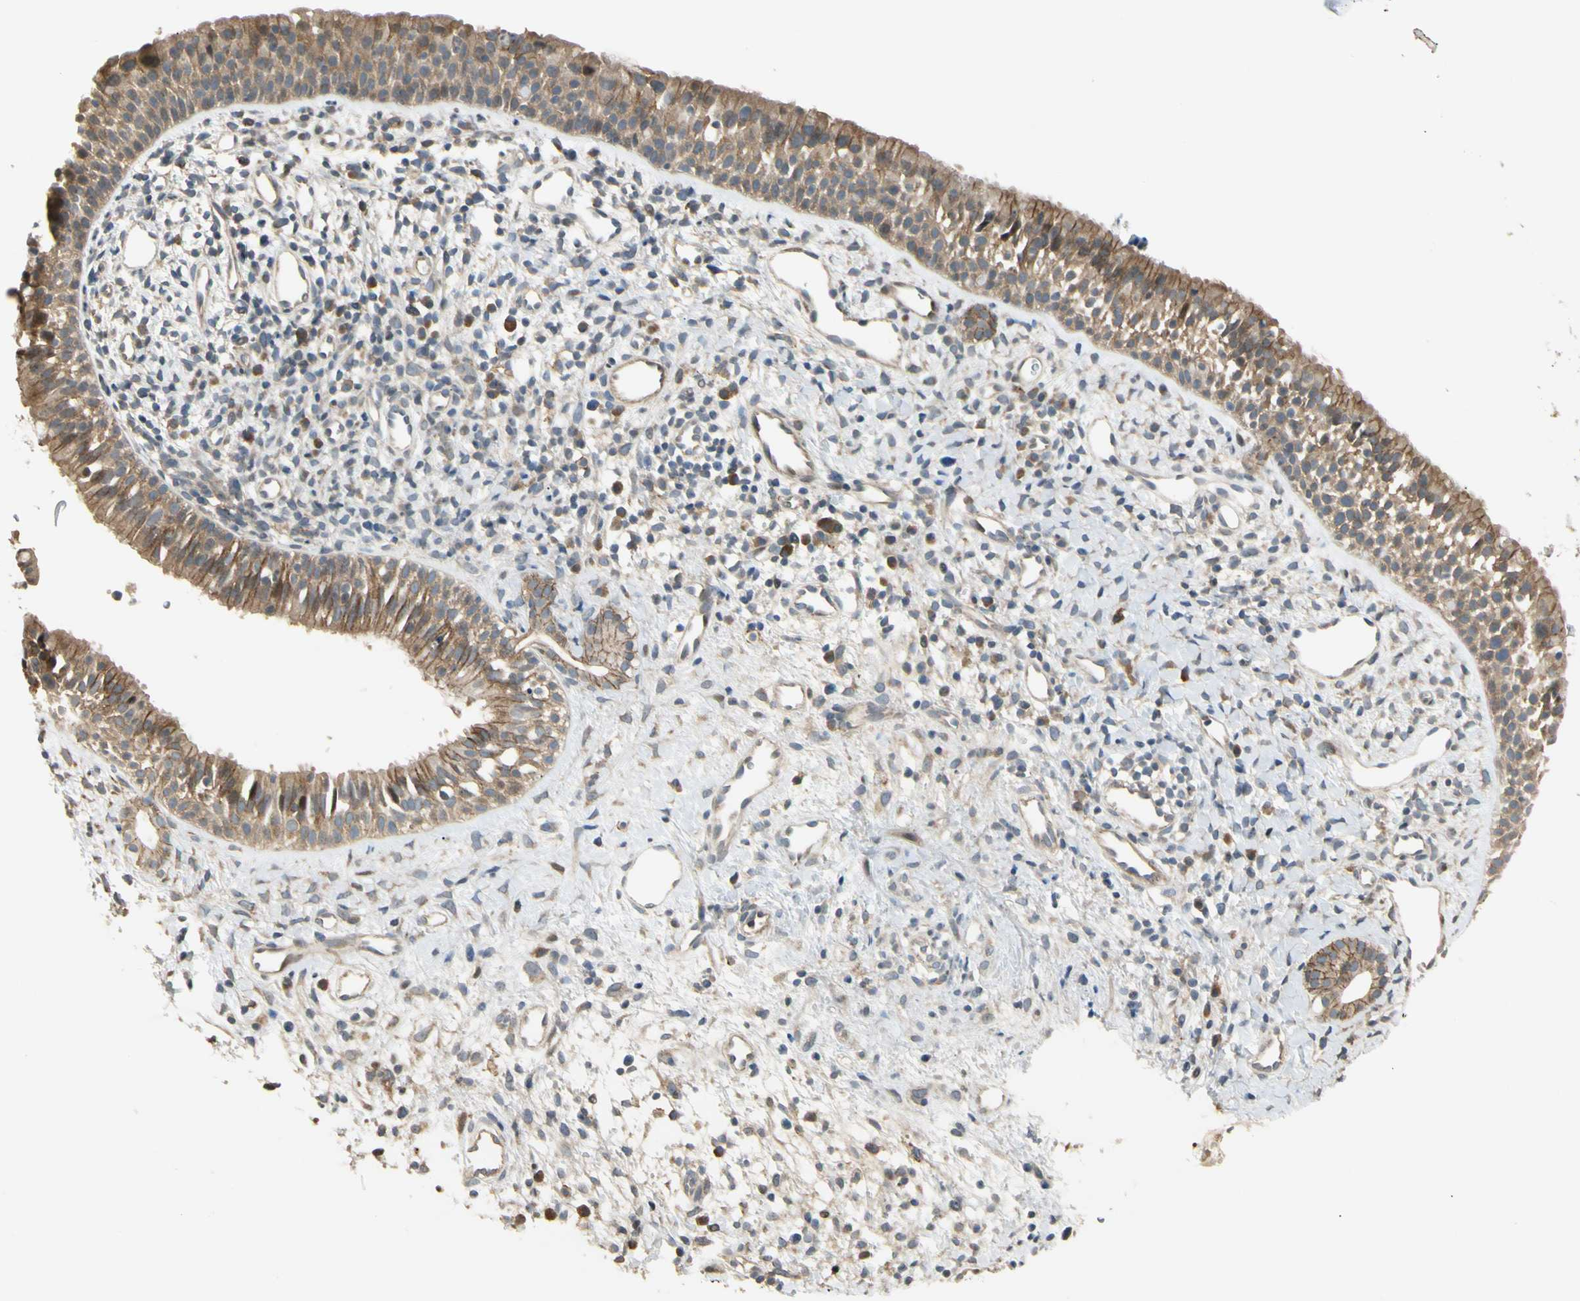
{"staining": {"intensity": "weak", "quantity": ">75%", "location": "cytoplasmic/membranous"}, "tissue": "nasopharynx", "cell_type": "Respiratory epithelial cells", "image_type": "normal", "snomed": [{"axis": "morphology", "description": "Normal tissue, NOS"}, {"axis": "topography", "description": "Nasopharynx"}], "caption": "Respiratory epithelial cells show low levels of weak cytoplasmic/membranous expression in about >75% of cells in benign human nasopharynx. (DAB (3,3'-diaminobenzidine) IHC, brown staining for protein, blue staining for nuclei).", "gene": "P3H2", "patient": {"sex": "male", "age": 22}}